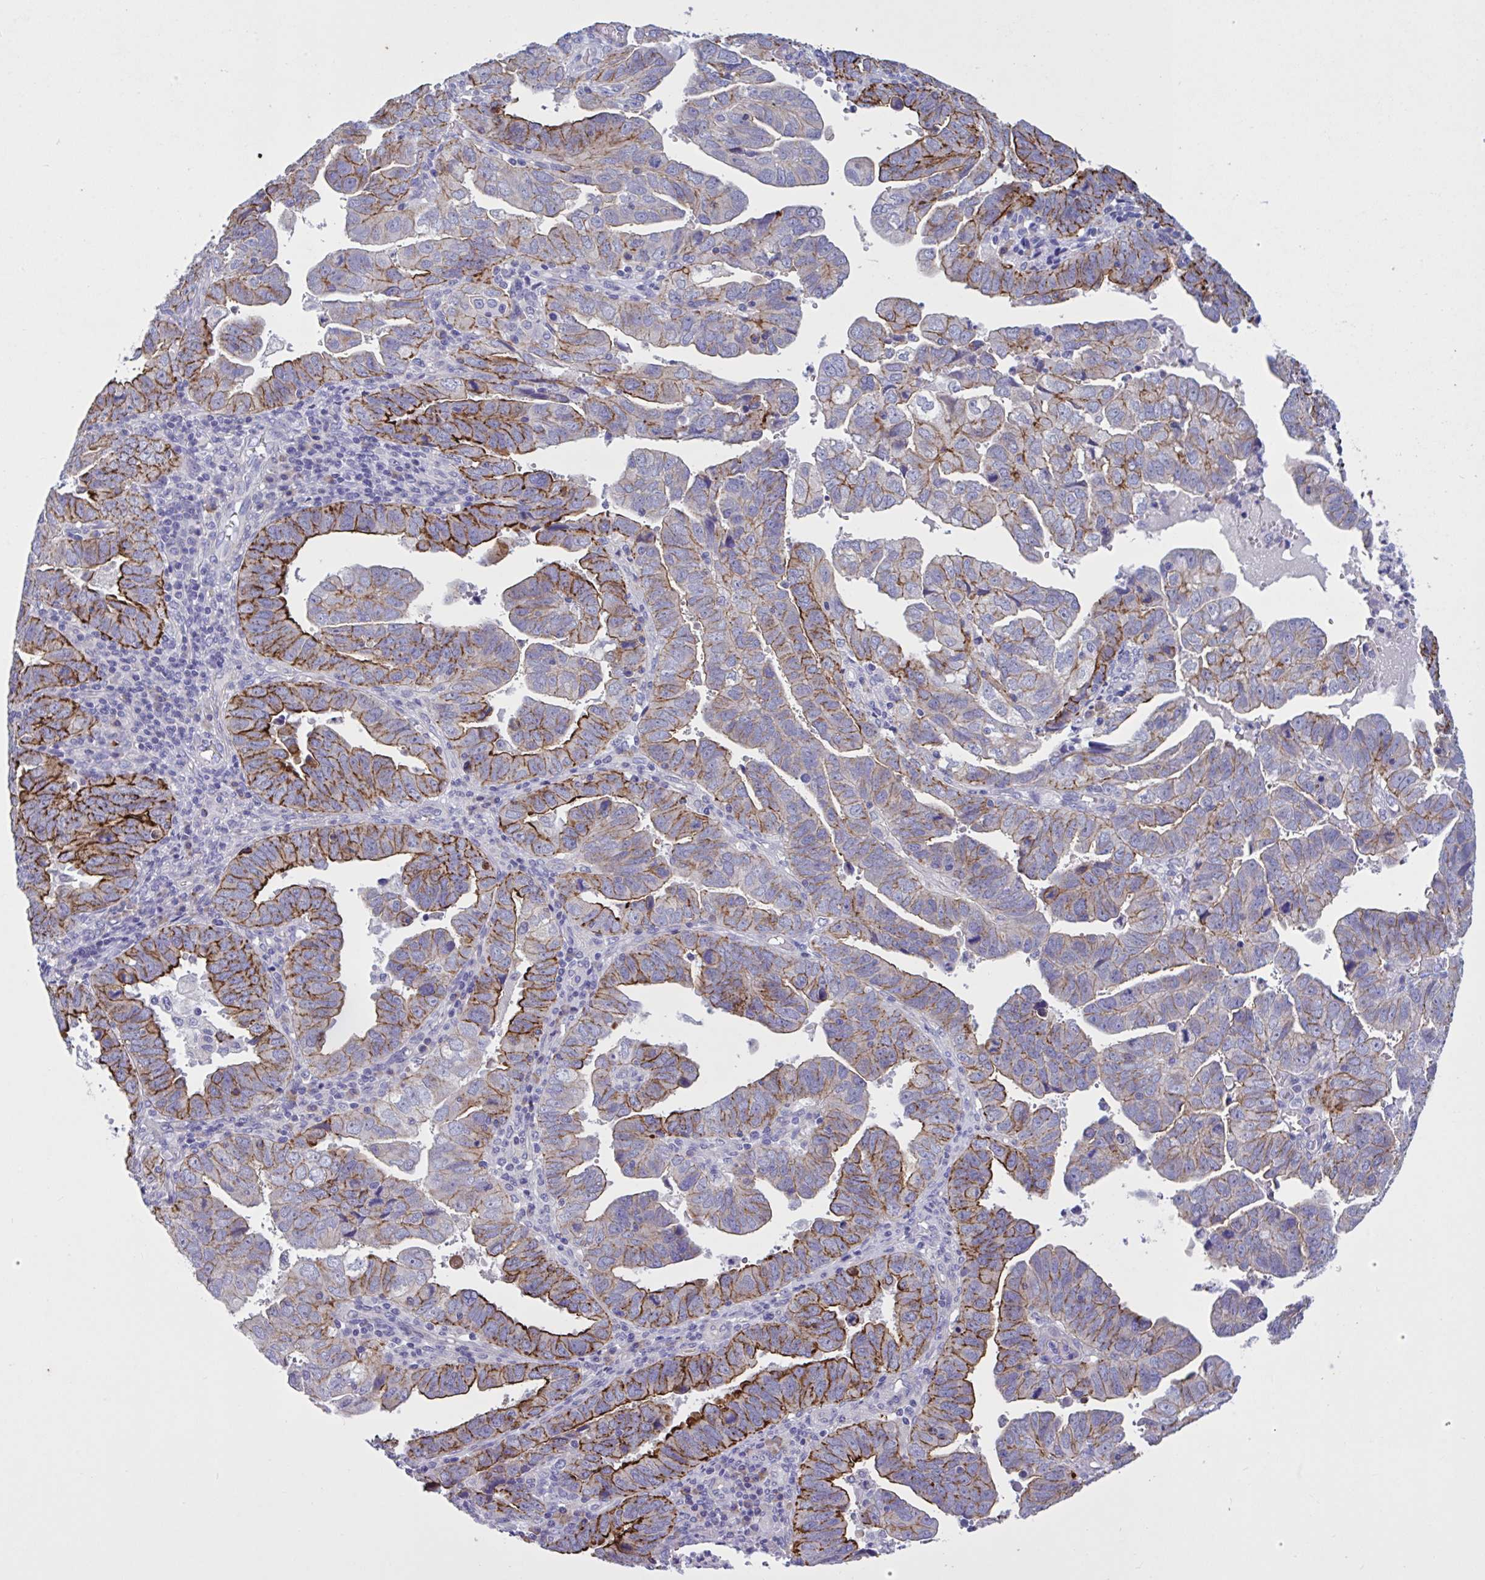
{"staining": {"intensity": "strong", "quantity": "25%-75%", "location": "cytoplasmic/membranous"}, "tissue": "endometrial cancer", "cell_type": "Tumor cells", "image_type": "cancer", "snomed": [{"axis": "morphology", "description": "Adenocarcinoma, NOS"}, {"axis": "topography", "description": "Uterus"}], "caption": "Endometrial cancer was stained to show a protein in brown. There is high levels of strong cytoplasmic/membranous staining in approximately 25%-75% of tumor cells.", "gene": "SLC66A1", "patient": {"sex": "female", "age": 62}}